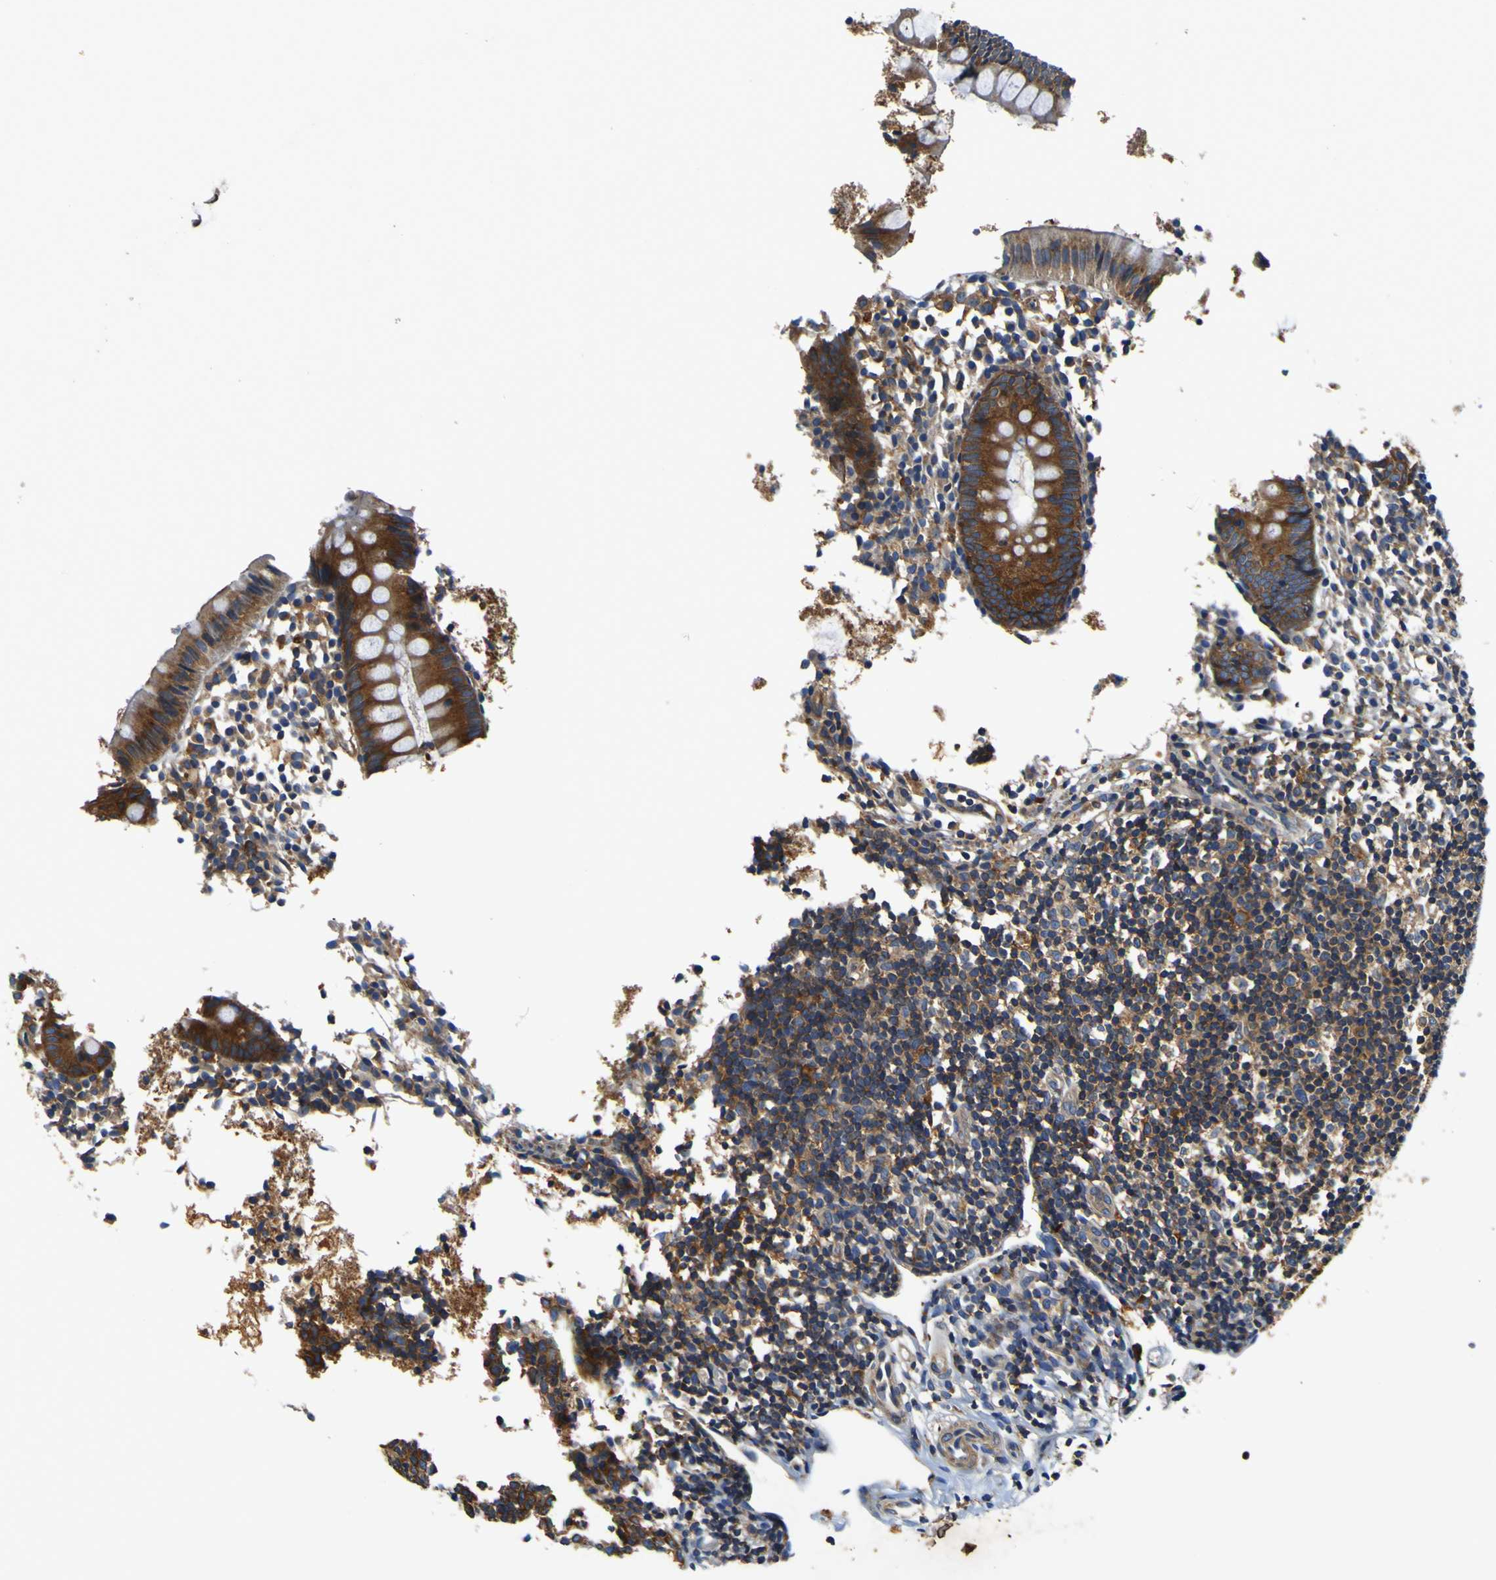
{"staining": {"intensity": "strong", "quantity": ">75%", "location": "cytoplasmic/membranous"}, "tissue": "appendix", "cell_type": "Glandular cells", "image_type": "normal", "snomed": [{"axis": "morphology", "description": "Normal tissue, NOS"}, {"axis": "topography", "description": "Appendix"}], "caption": "Brown immunohistochemical staining in unremarkable appendix demonstrates strong cytoplasmic/membranous staining in about >75% of glandular cells. (DAB = brown stain, brightfield microscopy at high magnification).", "gene": "CNR2", "patient": {"sex": "female", "age": 20}}